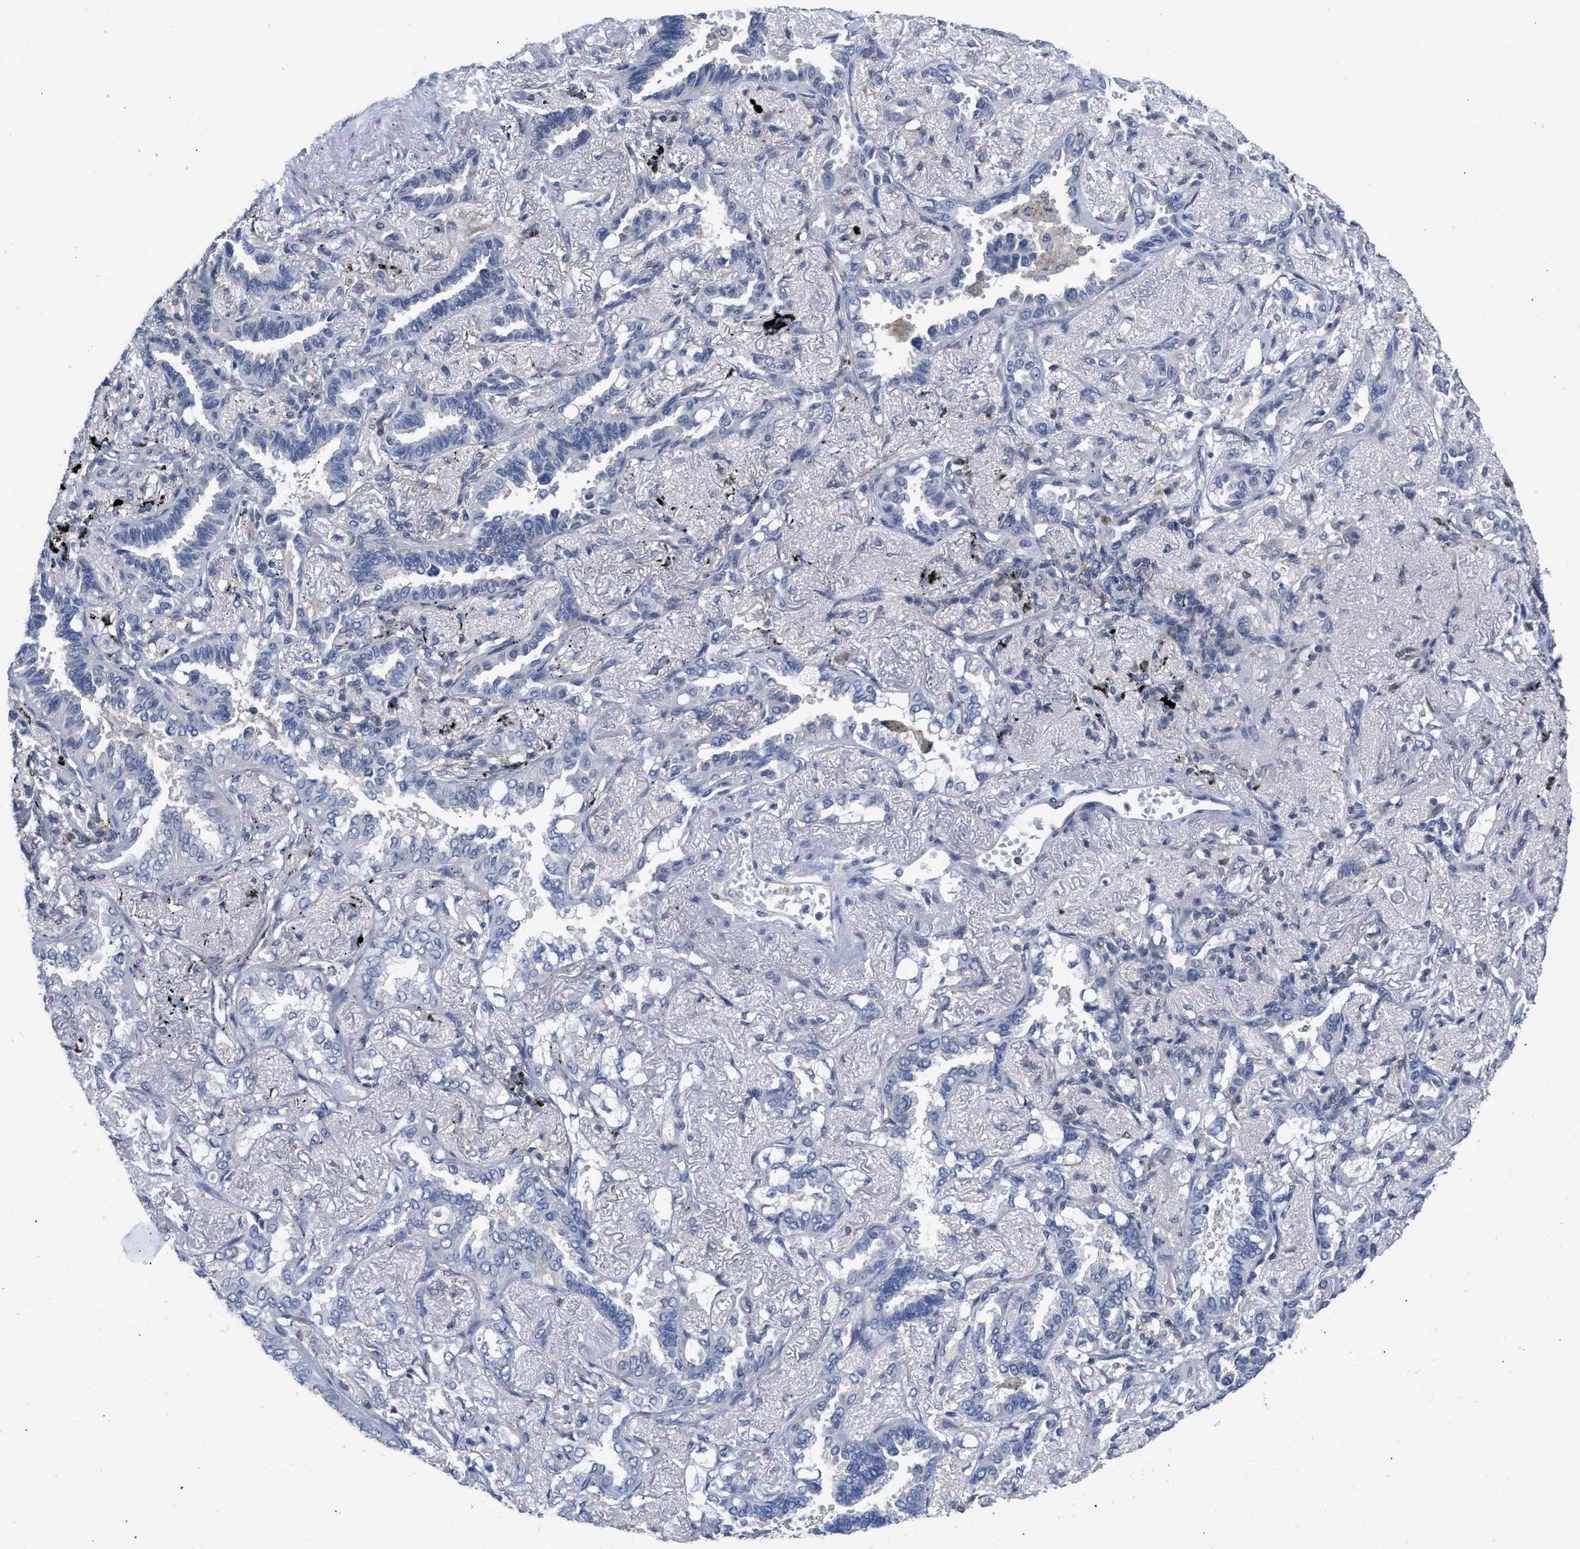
{"staining": {"intensity": "negative", "quantity": "none", "location": "none"}, "tissue": "lung cancer", "cell_type": "Tumor cells", "image_type": "cancer", "snomed": [{"axis": "morphology", "description": "Adenocarcinoma, NOS"}, {"axis": "topography", "description": "Lung"}], "caption": "Photomicrograph shows no significant protein expression in tumor cells of lung cancer (adenocarcinoma).", "gene": "TMEM131", "patient": {"sex": "male", "age": 59}}